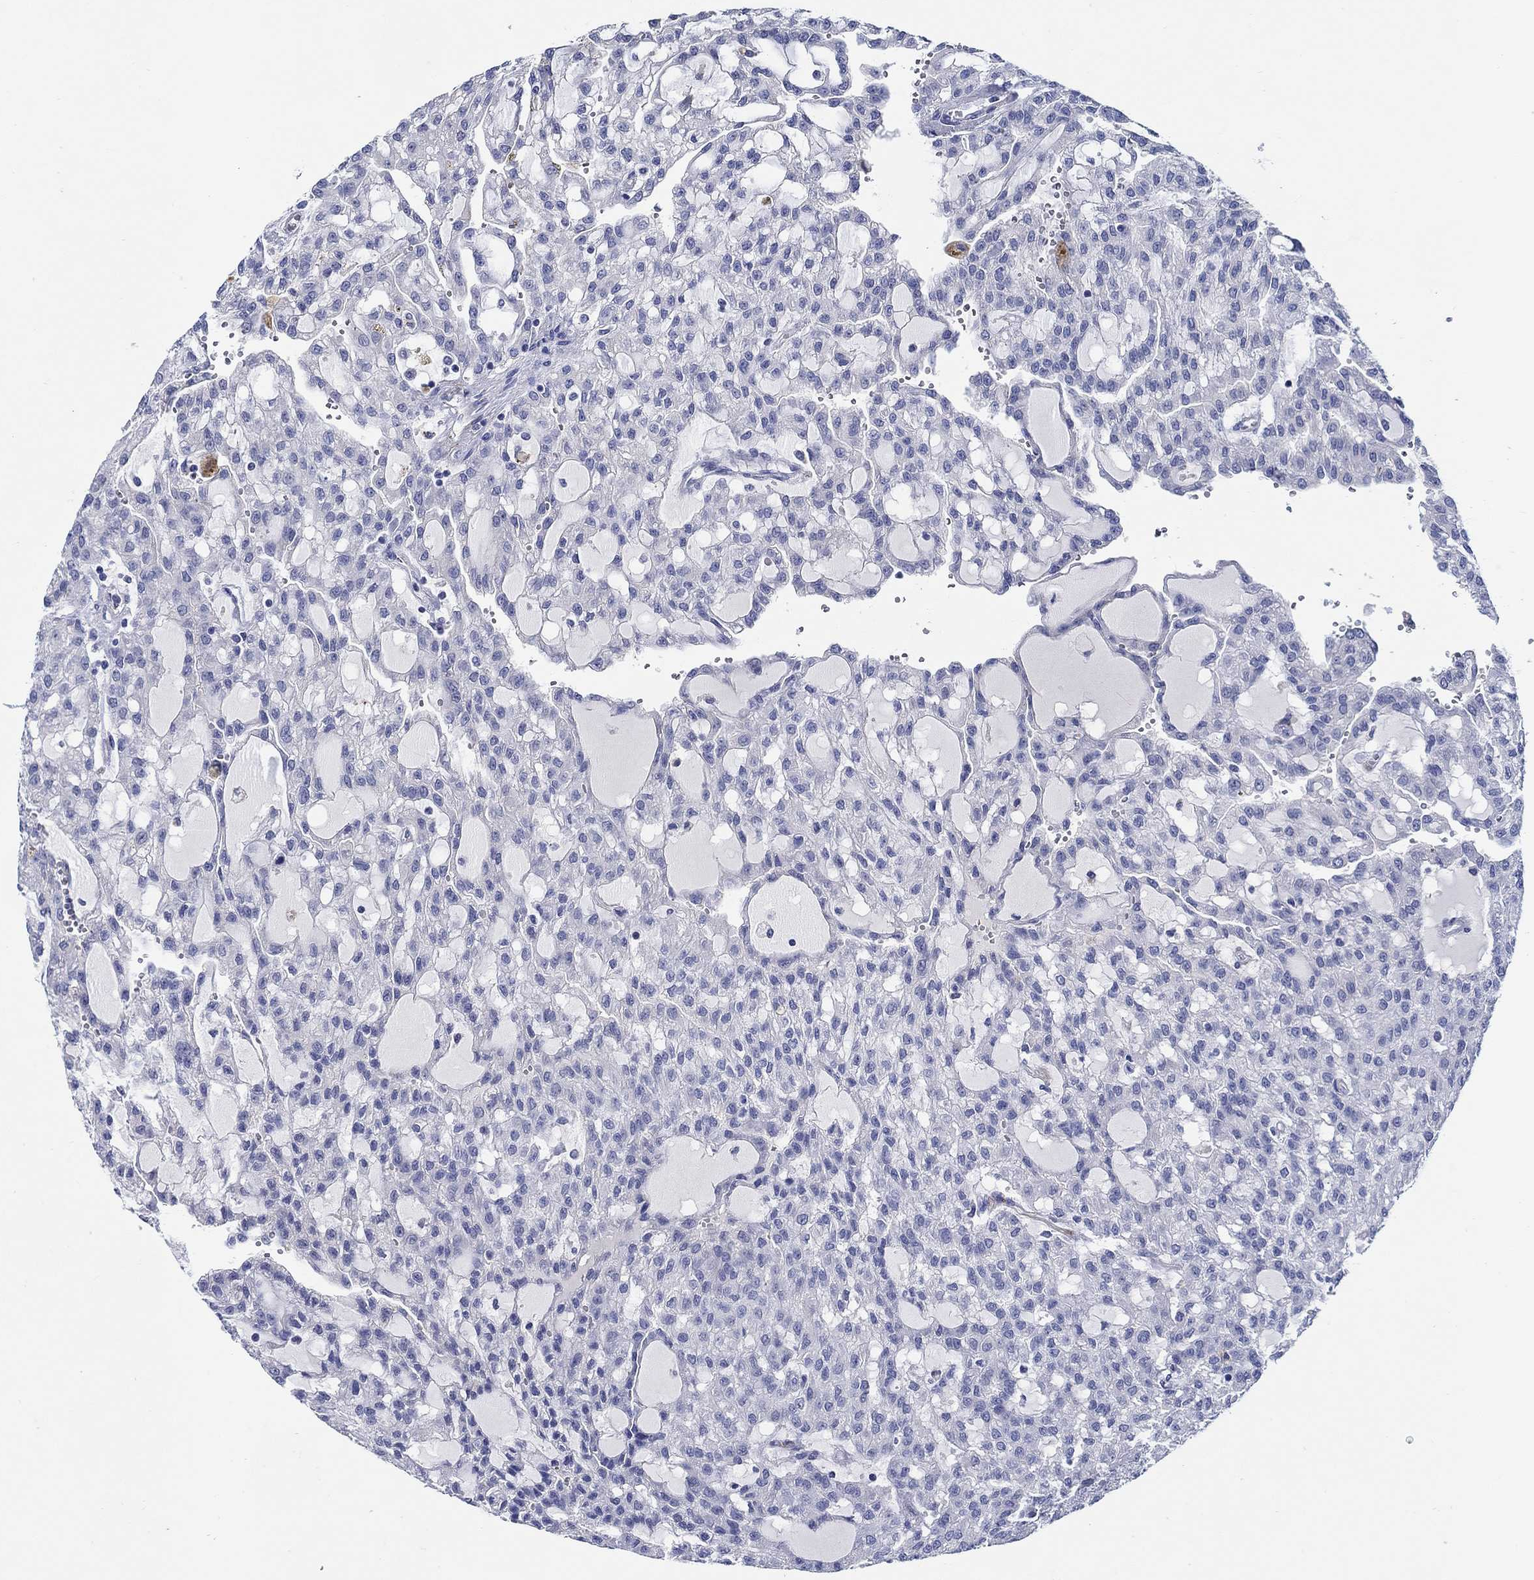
{"staining": {"intensity": "negative", "quantity": "none", "location": "none"}, "tissue": "renal cancer", "cell_type": "Tumor cells", "image_type": "cancer", "snomed": [{"axis": "morphology", "description": "Adenocarcinoma, NOS"}, {"axis": "topography", "description": "Kidney"}], "caption": "This histopathology image is of renal adenocarcinoma stained with IHC to label a protein in brown with the nuclei are counter-stained blue. There is no staining in tumor cells.", "gene": "MC2R", "patient": {"sex": "male", "age": 63}}